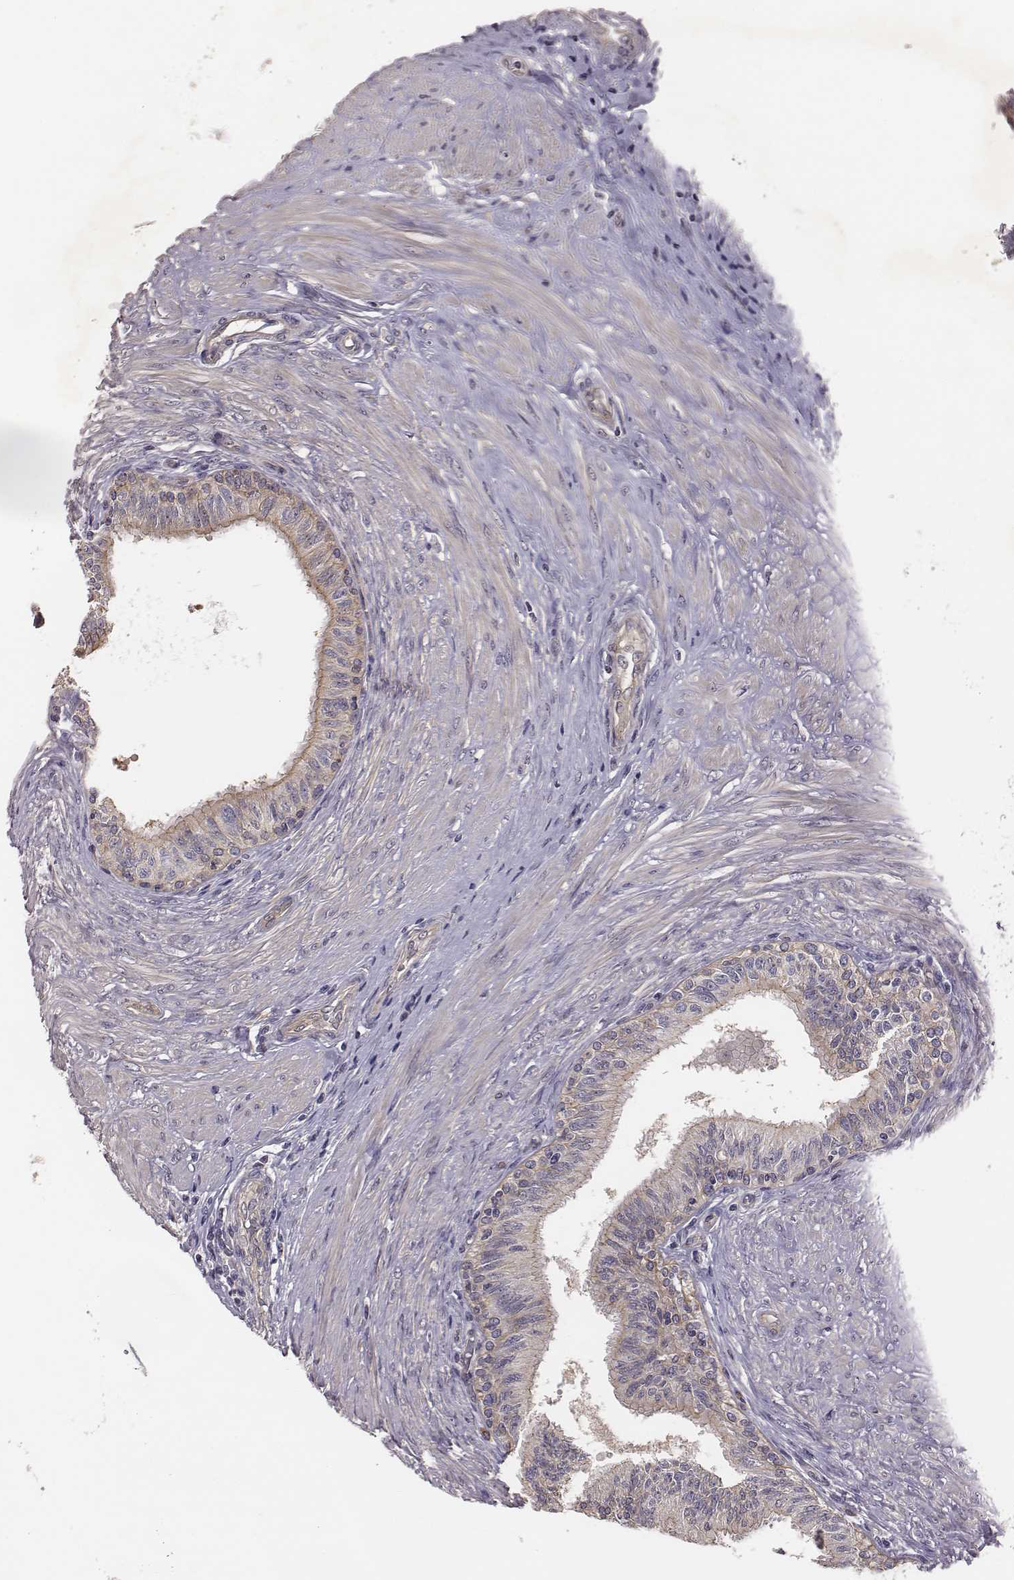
{"staining": {"intensity": "weak", "quantity": "<25%", "location": "cytoplasmic/membranous"}, "tissue": "epididymis", "cell_type": "Glandular cells", "image_type": "normal", "snomed": [{"axis": "morphology", "description": "Normal tissue, NOS"}, {"axis": "morphology", "description": "Seminoma, NOS"}, {"axis": "topography", "description": "Testis"}, {"axis": "topography", "description": "Epididymis"}], "caption": "Photomicrograph shows no significant protein expression in glandular cells of unremarkable epididymis. (DAB IHC visualized using brightfield microscopy, high magnification).", "gene": "SCARF1", "patient": {"sex": "male", "age": 61}}